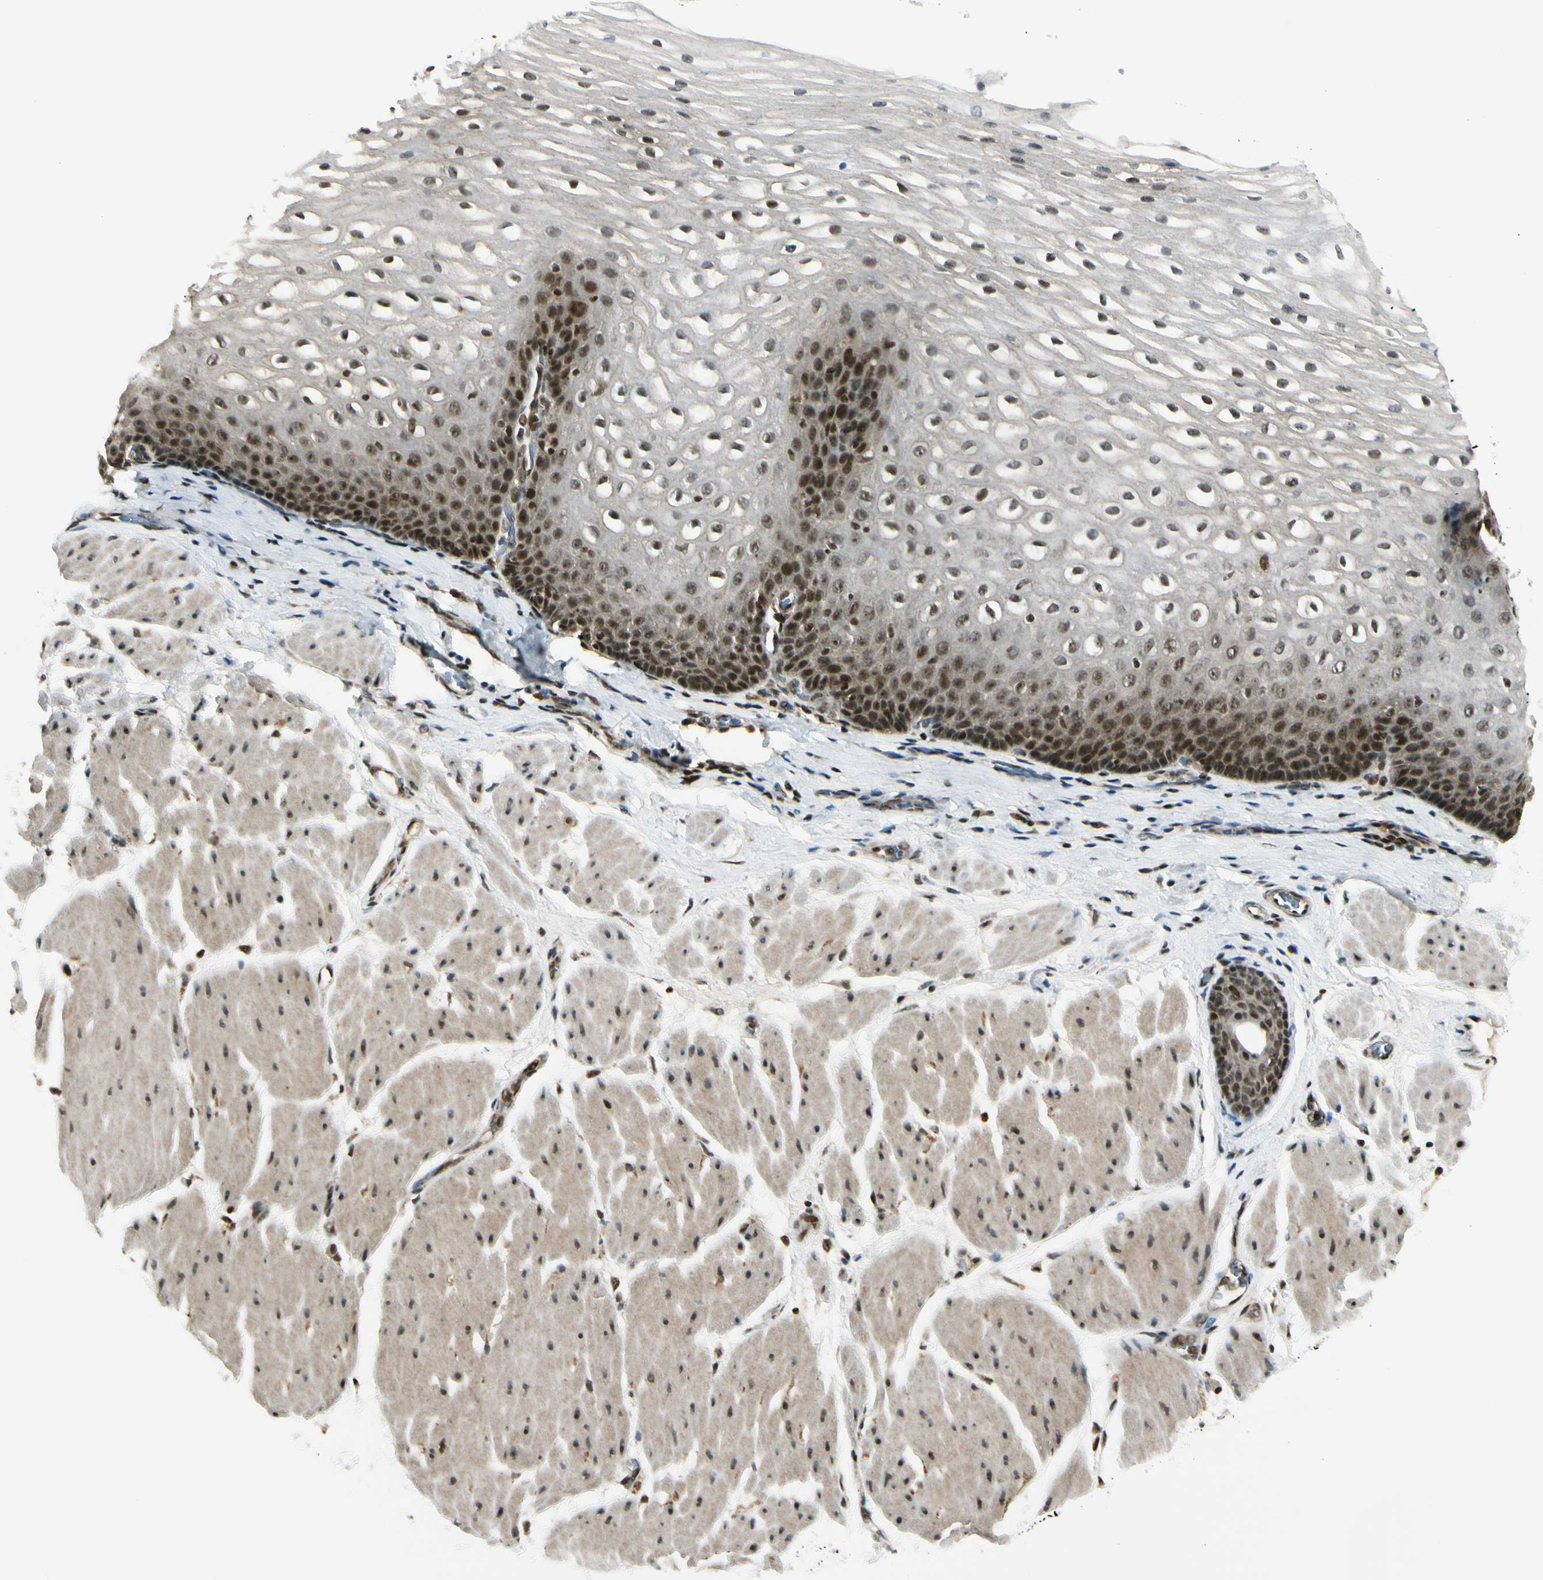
{"staining": {"intensity": "strong", "quantity": "25%-75%", "location": "cytoplasmic/membranous,nuclear"}, "tissue": "esophagus", "cell_type": "Squamous epithelial cells", "image_type": "normal", "snomed": [{"axis": "morphology", "description": "Normal tissue, NOS"}, {"axis": "topography", "description": "Esophagus"}], "caption": "DAB (3,3'-diaminobenzidine) immunohistochemical staining of unremarkable human esophagus exhibits strong cytoplasmic/membranous,nuclear protein expression in about 25%-75% of squamous epithelial cells. (DAB IHC with brightfield microscopy, high magnification).", "gene": "DAXX", "patient": {"sex": "male", "age": 48}}